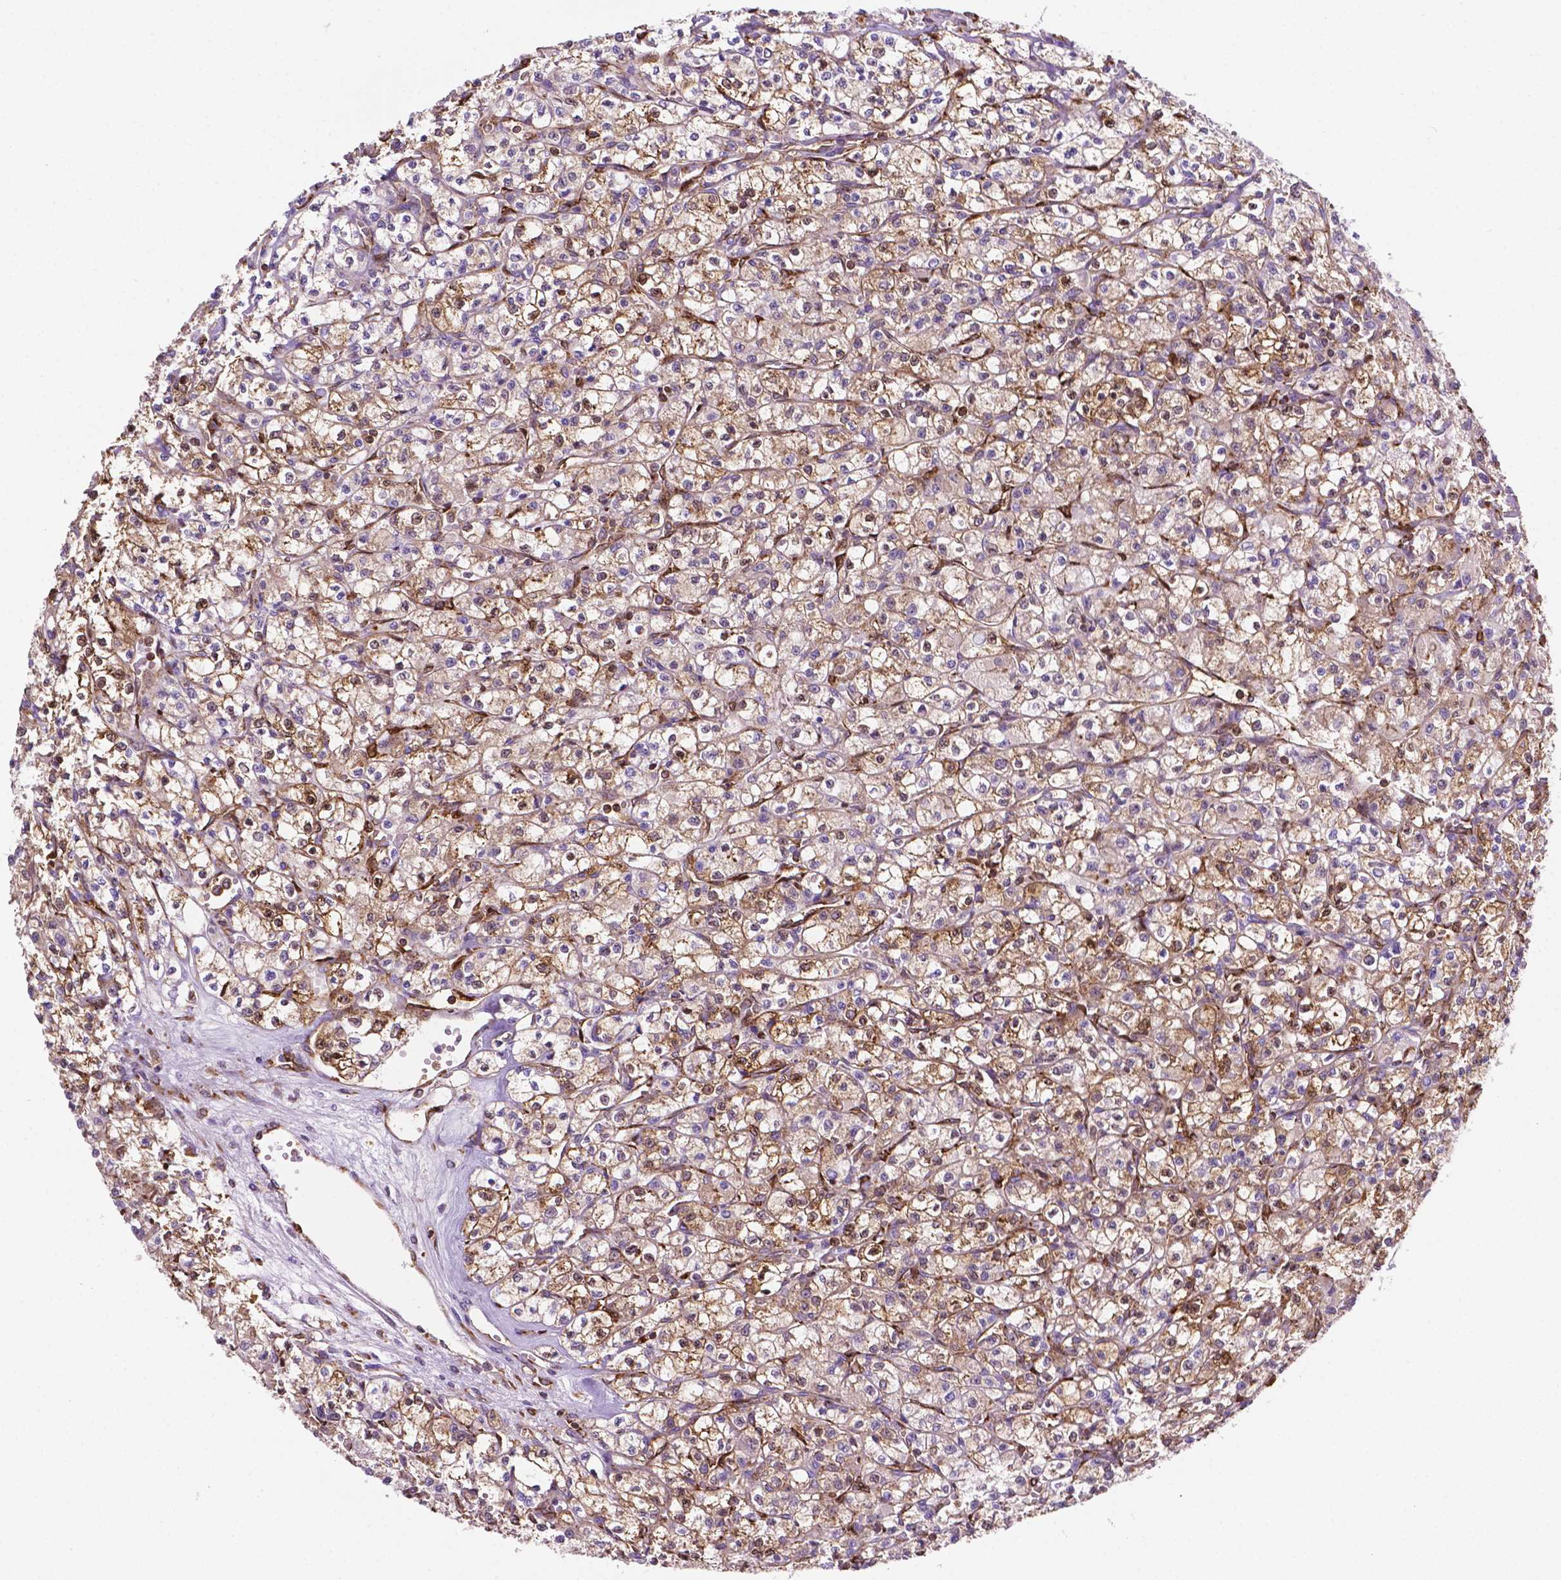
{"staining": {"intensity": "moderate", "quantity": "<25%", "location": "nuclear"}, "tissue": "renal cancer", "cell_type": "Tumor cells", "image_type": "cancer", "snomed": [{"axis": "morphology", "description": "Adenocarcinoma, NOS"}, {"axis": "topography", "description": "Kidney"}], "caption": "This micrograph displays renal adenocarcinoma stained with immunohistochemistry to label a protein in brown. The nuclear of tumor cells show moderate positivity for the protein. Nuclei are counter-stained blue.", "gene": "DCN", "patient": {"sex": "female", "age": 70}}